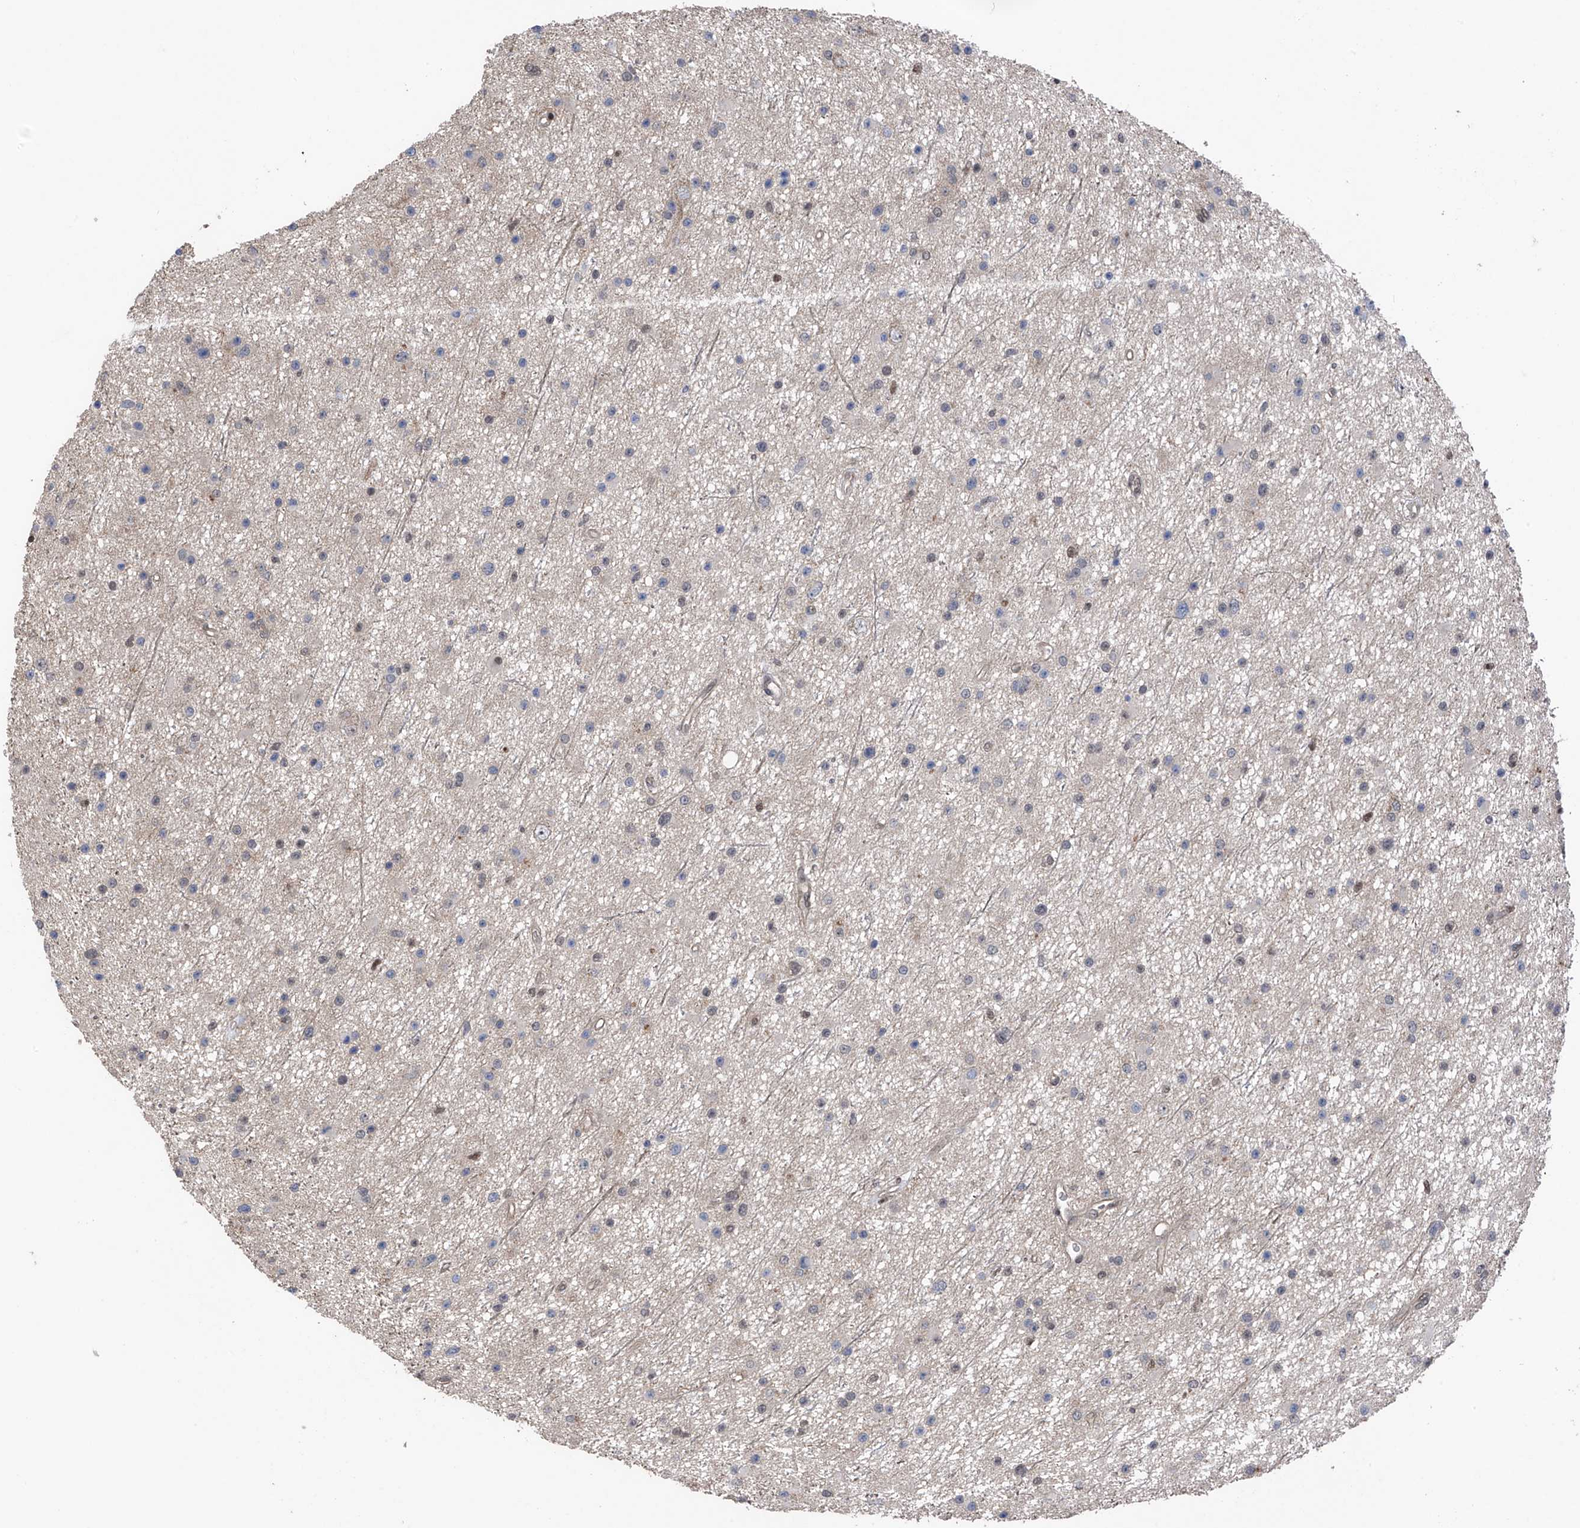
{"staining": {"intensity": "weak", "quantity": "<25%", "location": "nuclear"}, "tissue": "glioma", "cell_type": "Tumor cells", "image_type": "cancer", "snomed": [{"axis": "morphology", "description": "Glioma, malignant, Low grade"}, {"axis": "topography", "description": "Cerebral cortex"}], "caption": "Human malignant glioma (low-grade) stained for a protein using immunohistochemistry demonstrates no positivity in tumor cells.", "gene": "DNAJC9", "patient": {"sex": "female", "age": 39}}